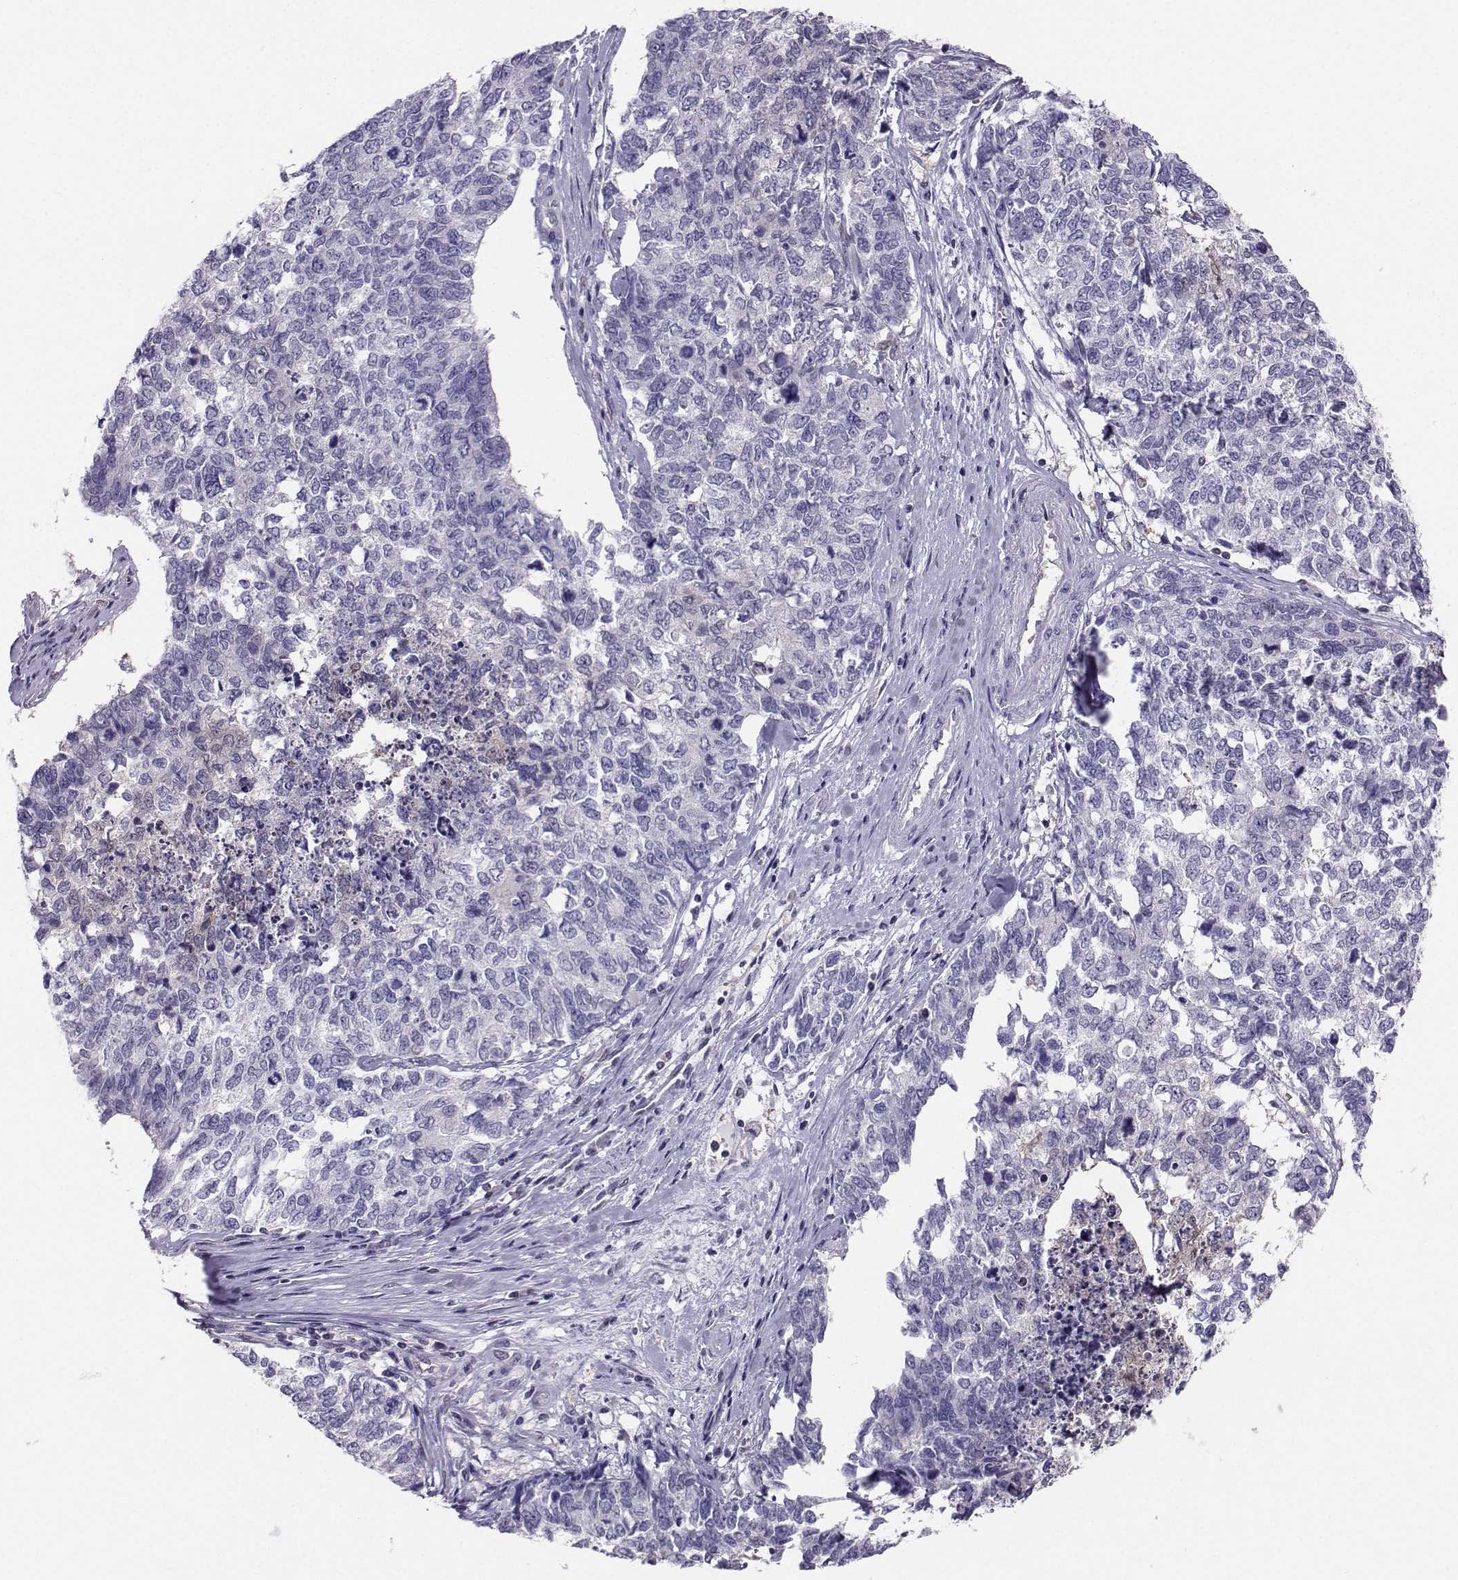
{"staining": {"intensity": "negative", "quantity": "none", "location": "none"}, "tissue": "cervical cancer", "cell_type": "Tumor cells", "image_type": "cancer", "snomed": [{"axis": "morphology", "description": "Squamous cell carcinoma, NOS"}, {"axis": "topography", "description": "Cervix"}], "caption": "The IHC histopathology image has no significant staining in tumor cells of cervical cancer (squamous cell carcinoma) tissue.", "gene": "PGK1", "patient": {"sex": "female", "age": 63}}